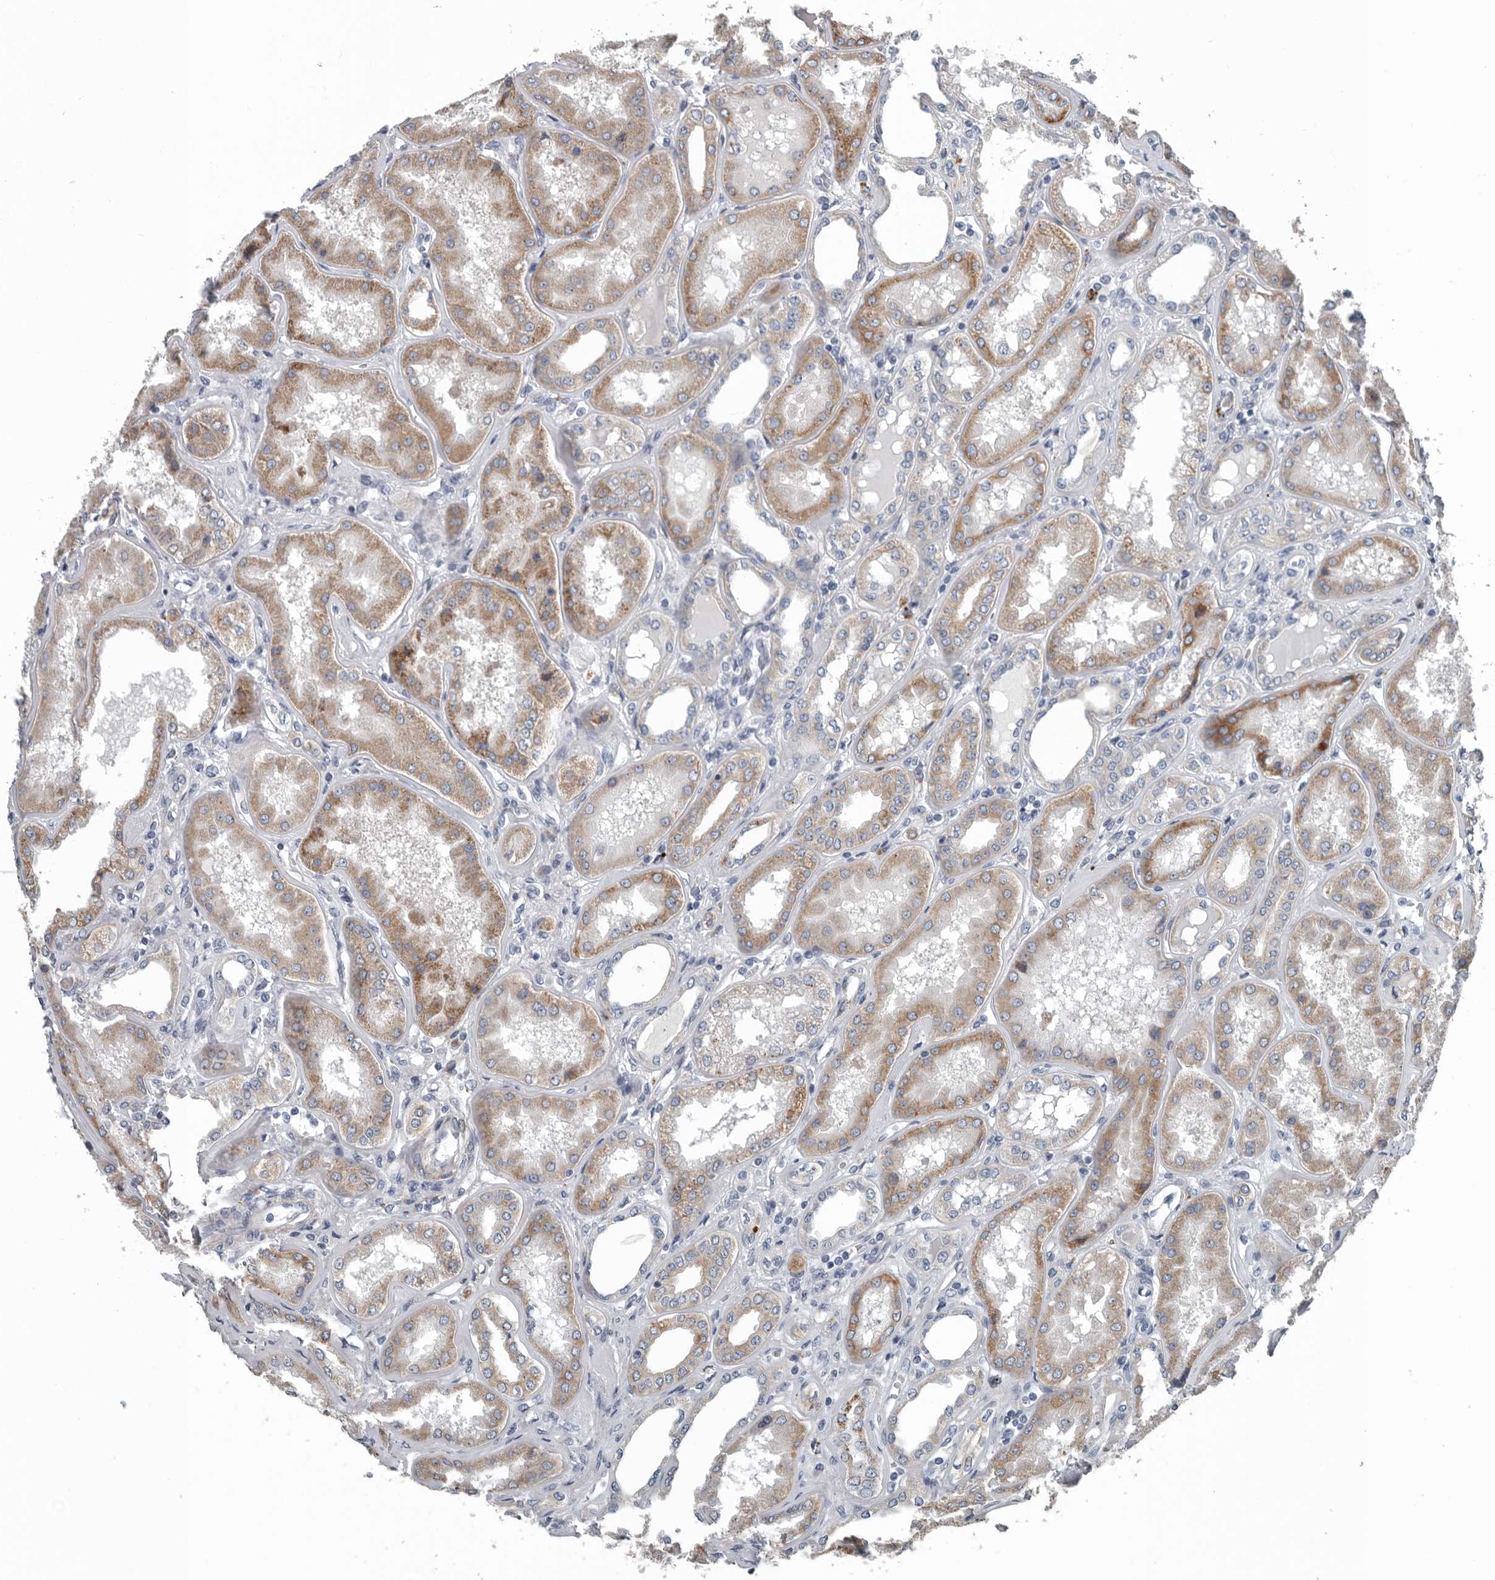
{"staining": {"intensity": "negative", "quantity": "none", "location": "none"}, "tissue": "kidney", "cell_type": "Cells in glomeruli", "image_type": "normal", "snomed": [{"axis": "morphology", "description": "Normal tissue, NOS"}, {"axis": "topography", "description": "Kidney"}], "caption": "High power microscopy micrograph of an immunohistochemistry histopathology image of benign kidney, revealing no significant positivity in cells in glomeruli.", "gene": "DPY19L4", "patient": {"sex": "female", "age": 56}}